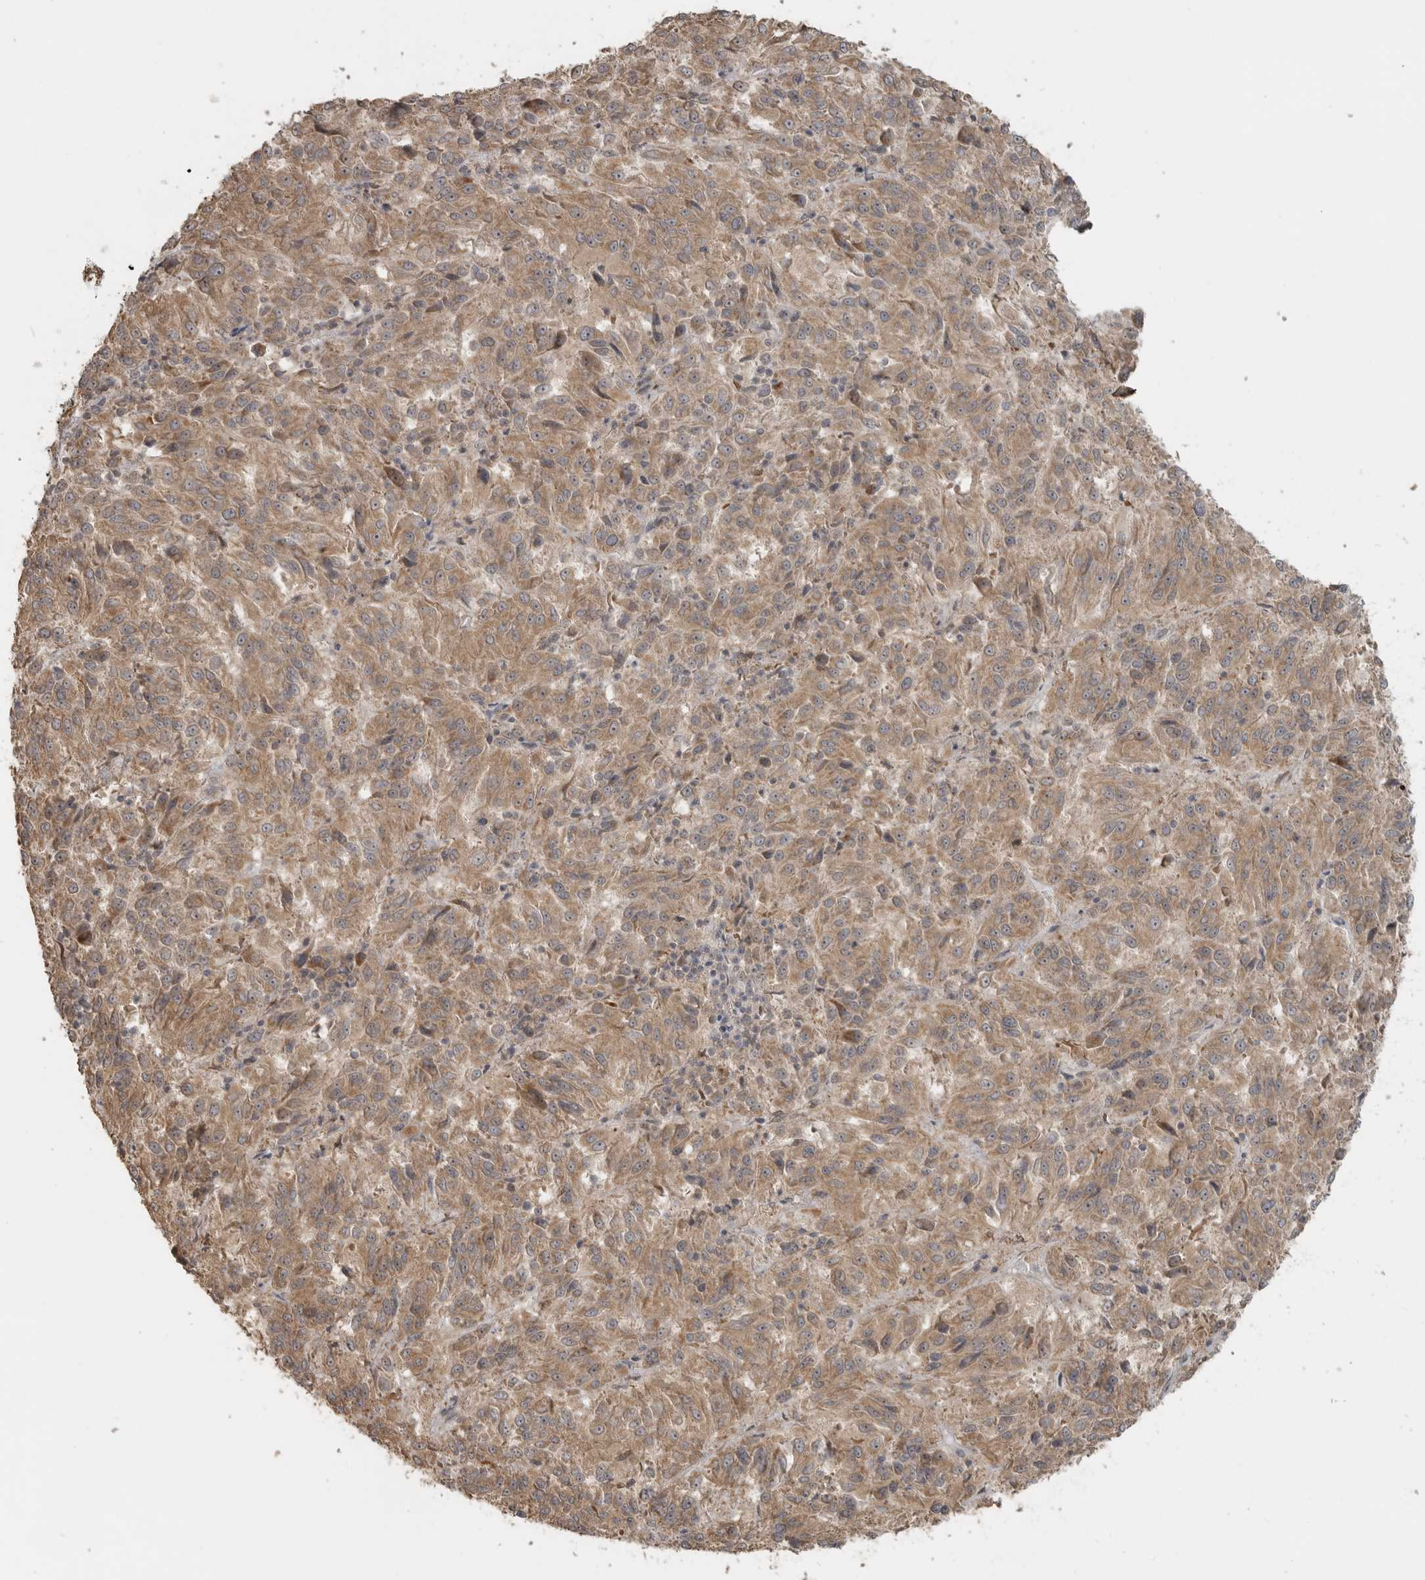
{"staining": {"intensity": "moderate", "quantity": ">75%", "location": "cytoplasmic/membranous"}, "tissue": "melanoma", "cell_type": "Tumor cells", "image_type": "cancer", "snomed": [{"axis": "morphology", "description": "Malignant melanoma, Metastatic site"}, {"axis": "topography", "description": "Lung"}], "caption": "Immunohistochemical staining of melanoma shows medium levels of moderate cytoplasmic/membranous staining in approximately >75% of tumor cells.", "gene": "LLGL1", "patient": {"sex": "male", "age": 64}}